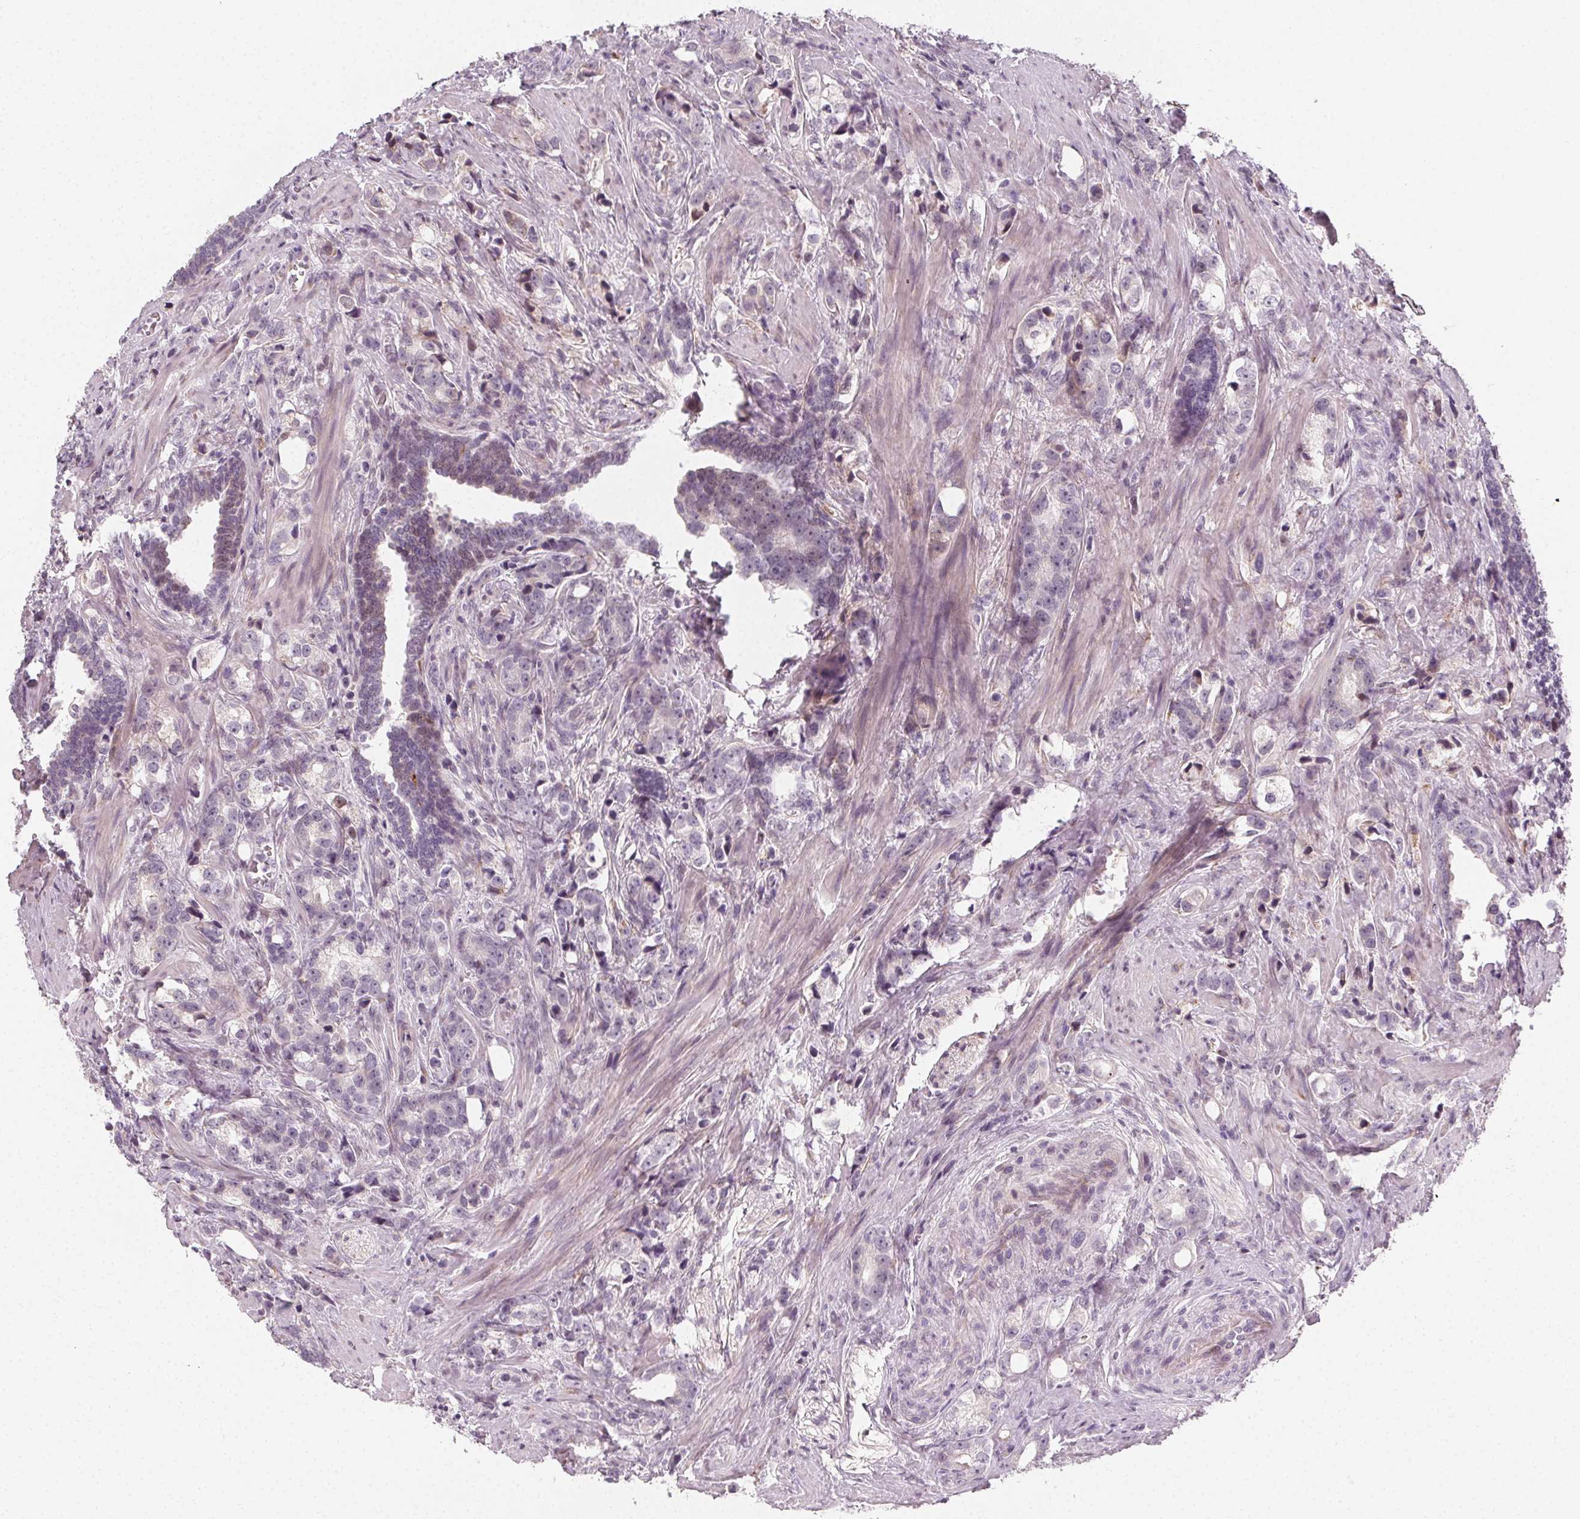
{"staining": {"intensity": "negative", "quantity": "none", "location": "none"}, "tissue": "prostate cancer", "cell_type": "Tumor cells", "image_type": "cancer", "snomed": [{"axis": "morphology", "description": "Adenocarcinoma, NOS"}, {"axis": "topography", "description": "Prostate and seminal vesicle, NOS"}], "caption": "Protein analysis of prostate cancer shows no significant positivity in tumor cells.", "gene": "CCDC96", "patient": {"sex": "male", "age": 63}}